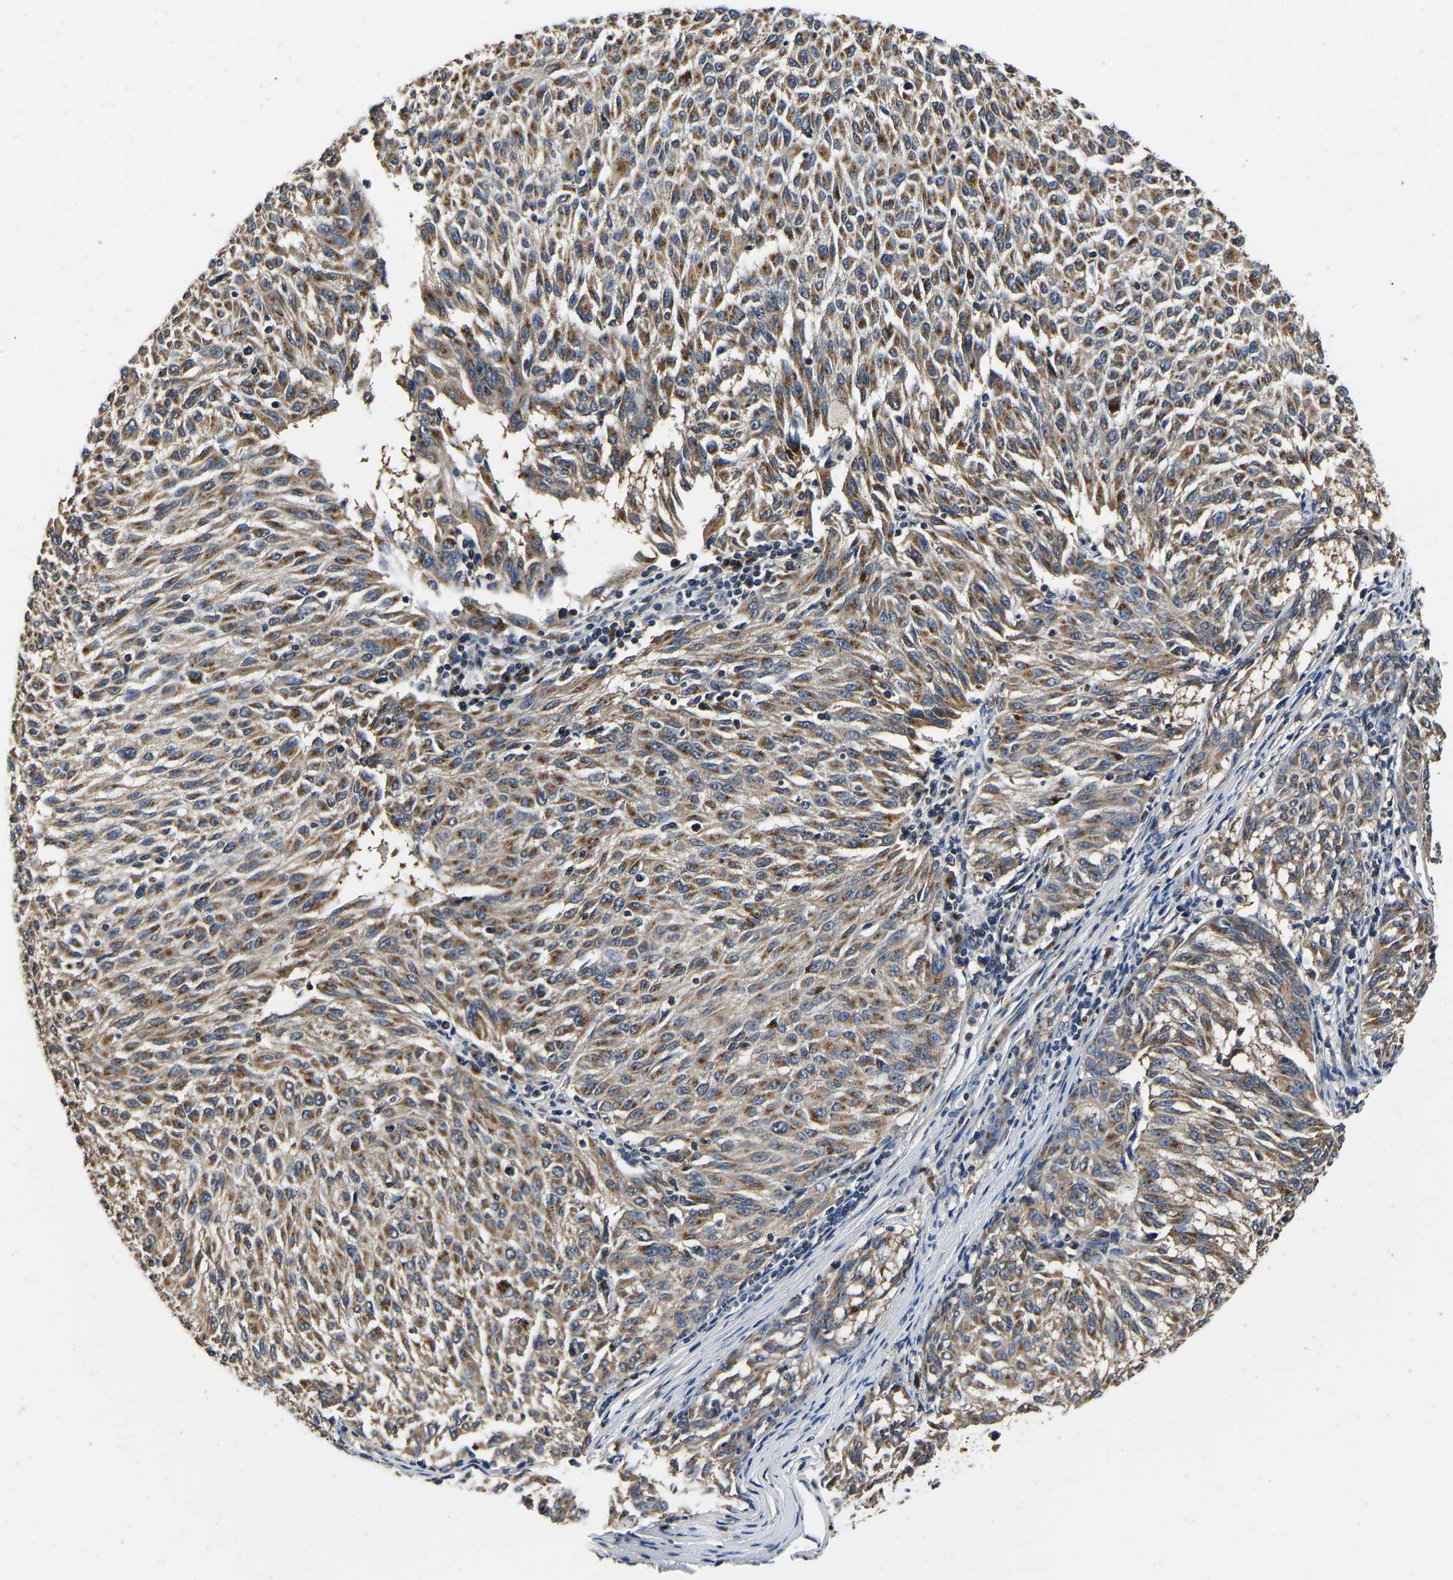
{"staining": {"intensity": "moderate", "quantity": ">75%", "location": "cytoplasmic/membranous"}, "tissue": "melanoma", "cell_type": "Tumor cells", "image_type": "cancer", "snomed": [{"axis": "morphology", "description": "Malignant melanoma, NOS"}, {"axis": "topography", "description": "Skin"}], "caption": "Protein staining of malignant melanoma tissue shows moderate cytoplasmic/membranous positivity in about >75% of tumor cells.", "gene": "RABAC1", "patient": {"sex": "female", "age": 72}}